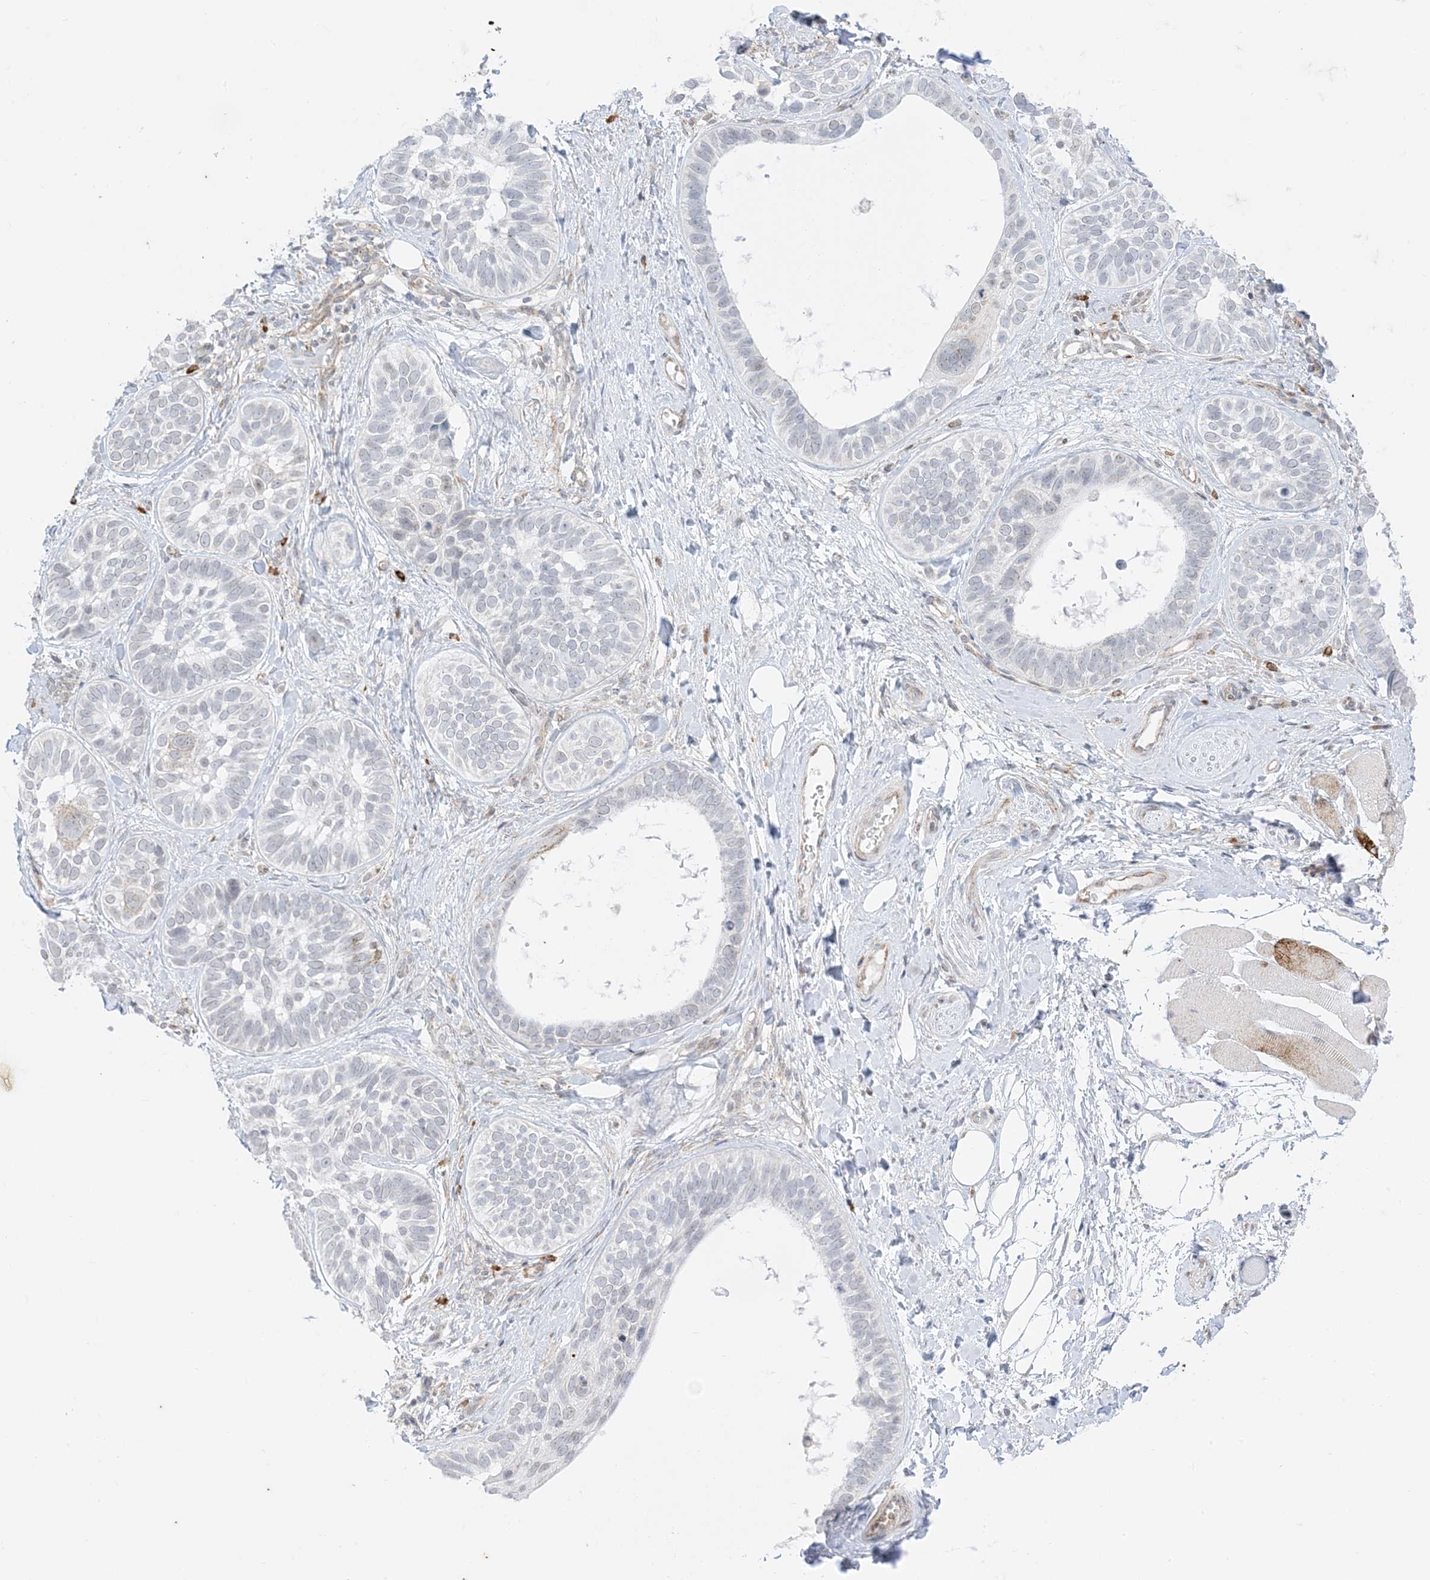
{"staining": {"intensity": "negative", "quantity": "none", "location": "none"}, "tissue": "skin cancer", "cell_type": "Tumor cells", "image_type": "cancer", "snomed": [{"axis": "morphology", "description": "Basal cell carcinoma"}, {"axis": "topography", "description": "Skin"}], "caption": "This is an immunohistochemistry (IHC) histopathology image of basal cell carcinoma (skin). There is no staining in tumor cells.", "gene": "RAC1", "patient": {"sex": "male", "age": 62}}